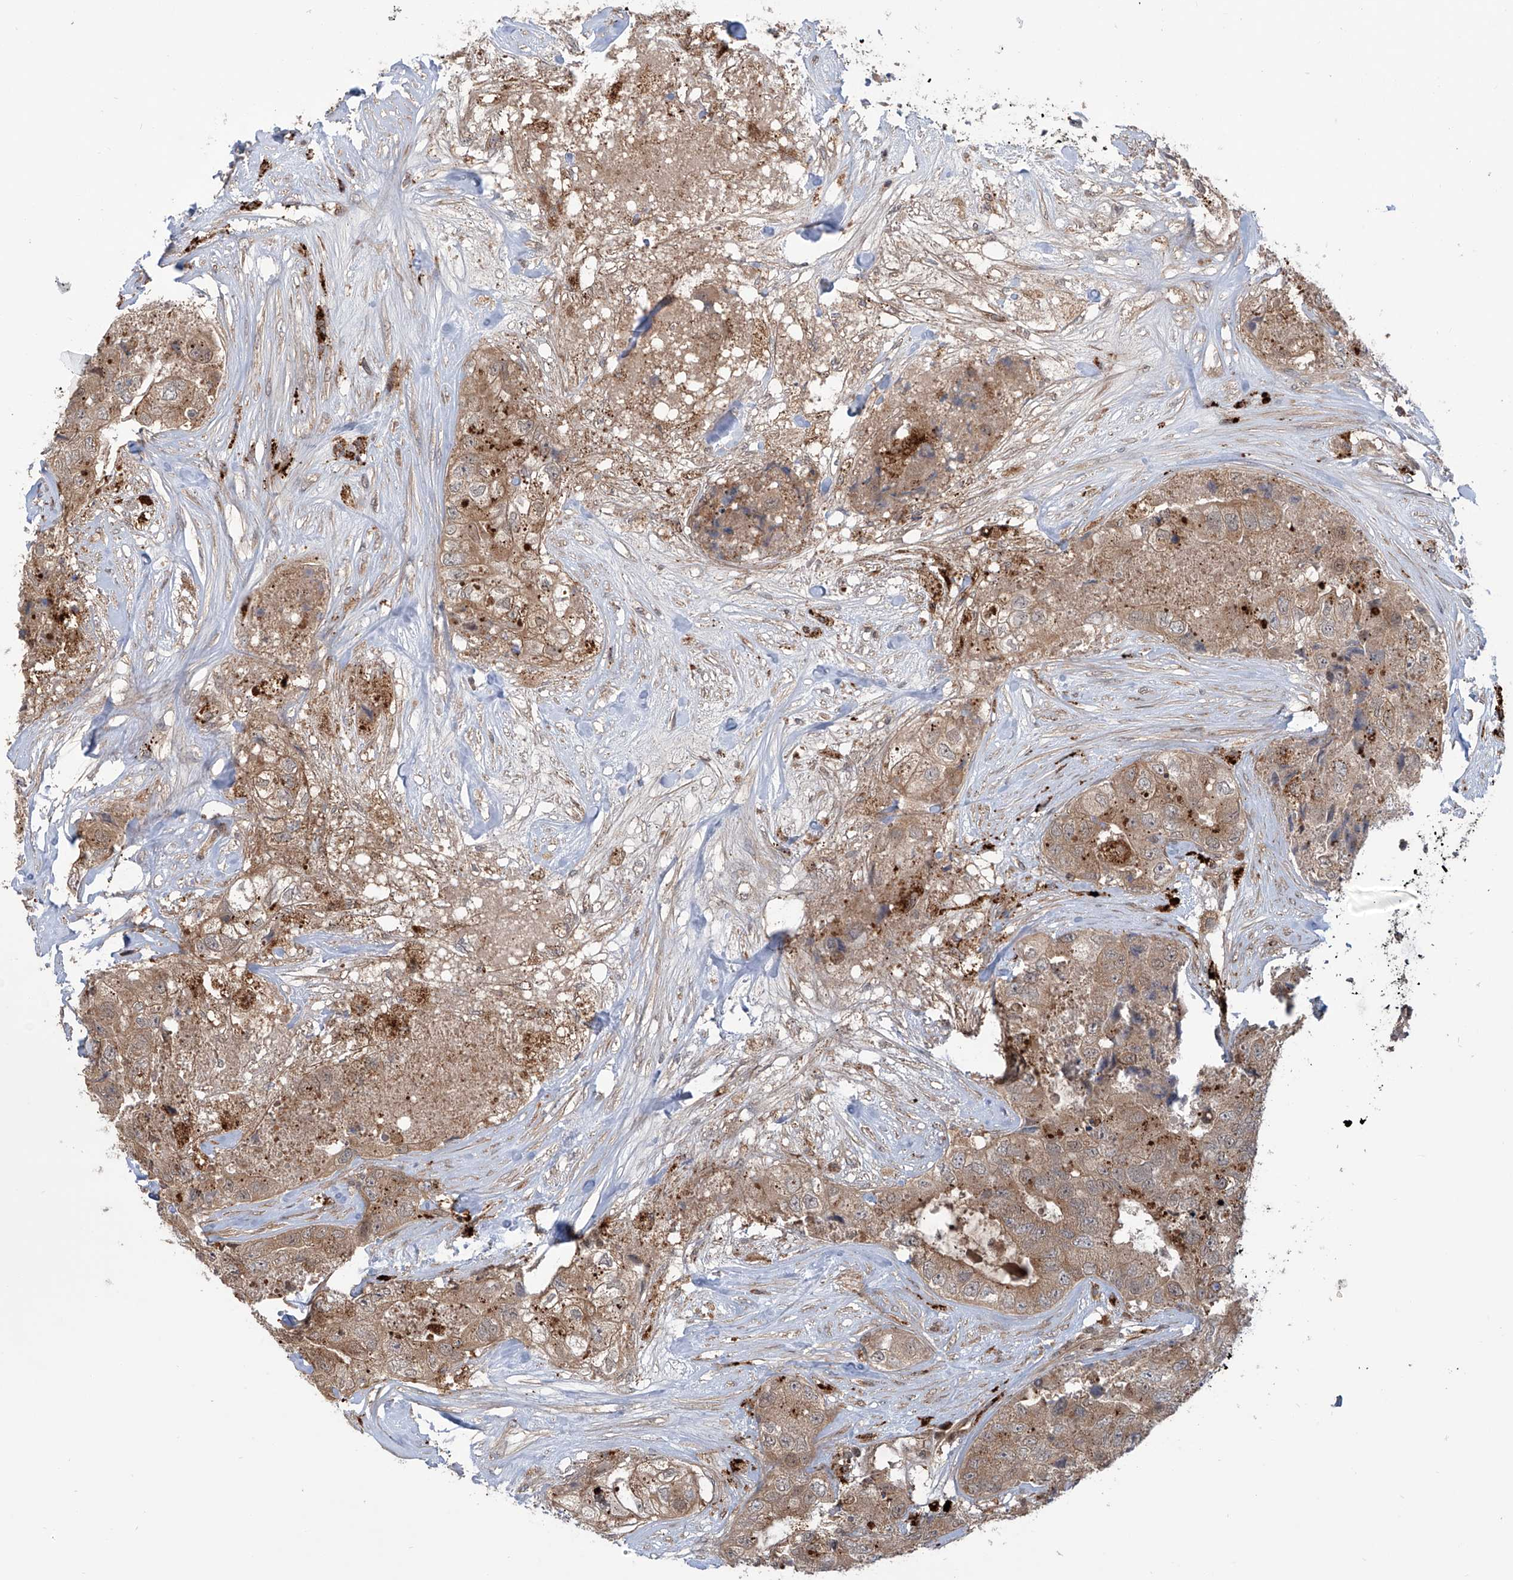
{"staining": {"intensity": "moderate", "quantity": ">75%", "location": "cytoplasmic/membranous"}, "tissue": "breast cancer", "cell_type": "Tumor cells", "image_type": "cancer", "snomed": [{"axis": "morphology", "description": "Duct carcinoma"}, {"axis": "topography", "description": "Breast"}], "caption": "Breast cancer stained with a brown dye displays moderate cytoplasmic/membranous positive expression in approximately >75% of tumor cells.", "gene": "HOXC8", "patient": {"sex": "female", "age": 62}}